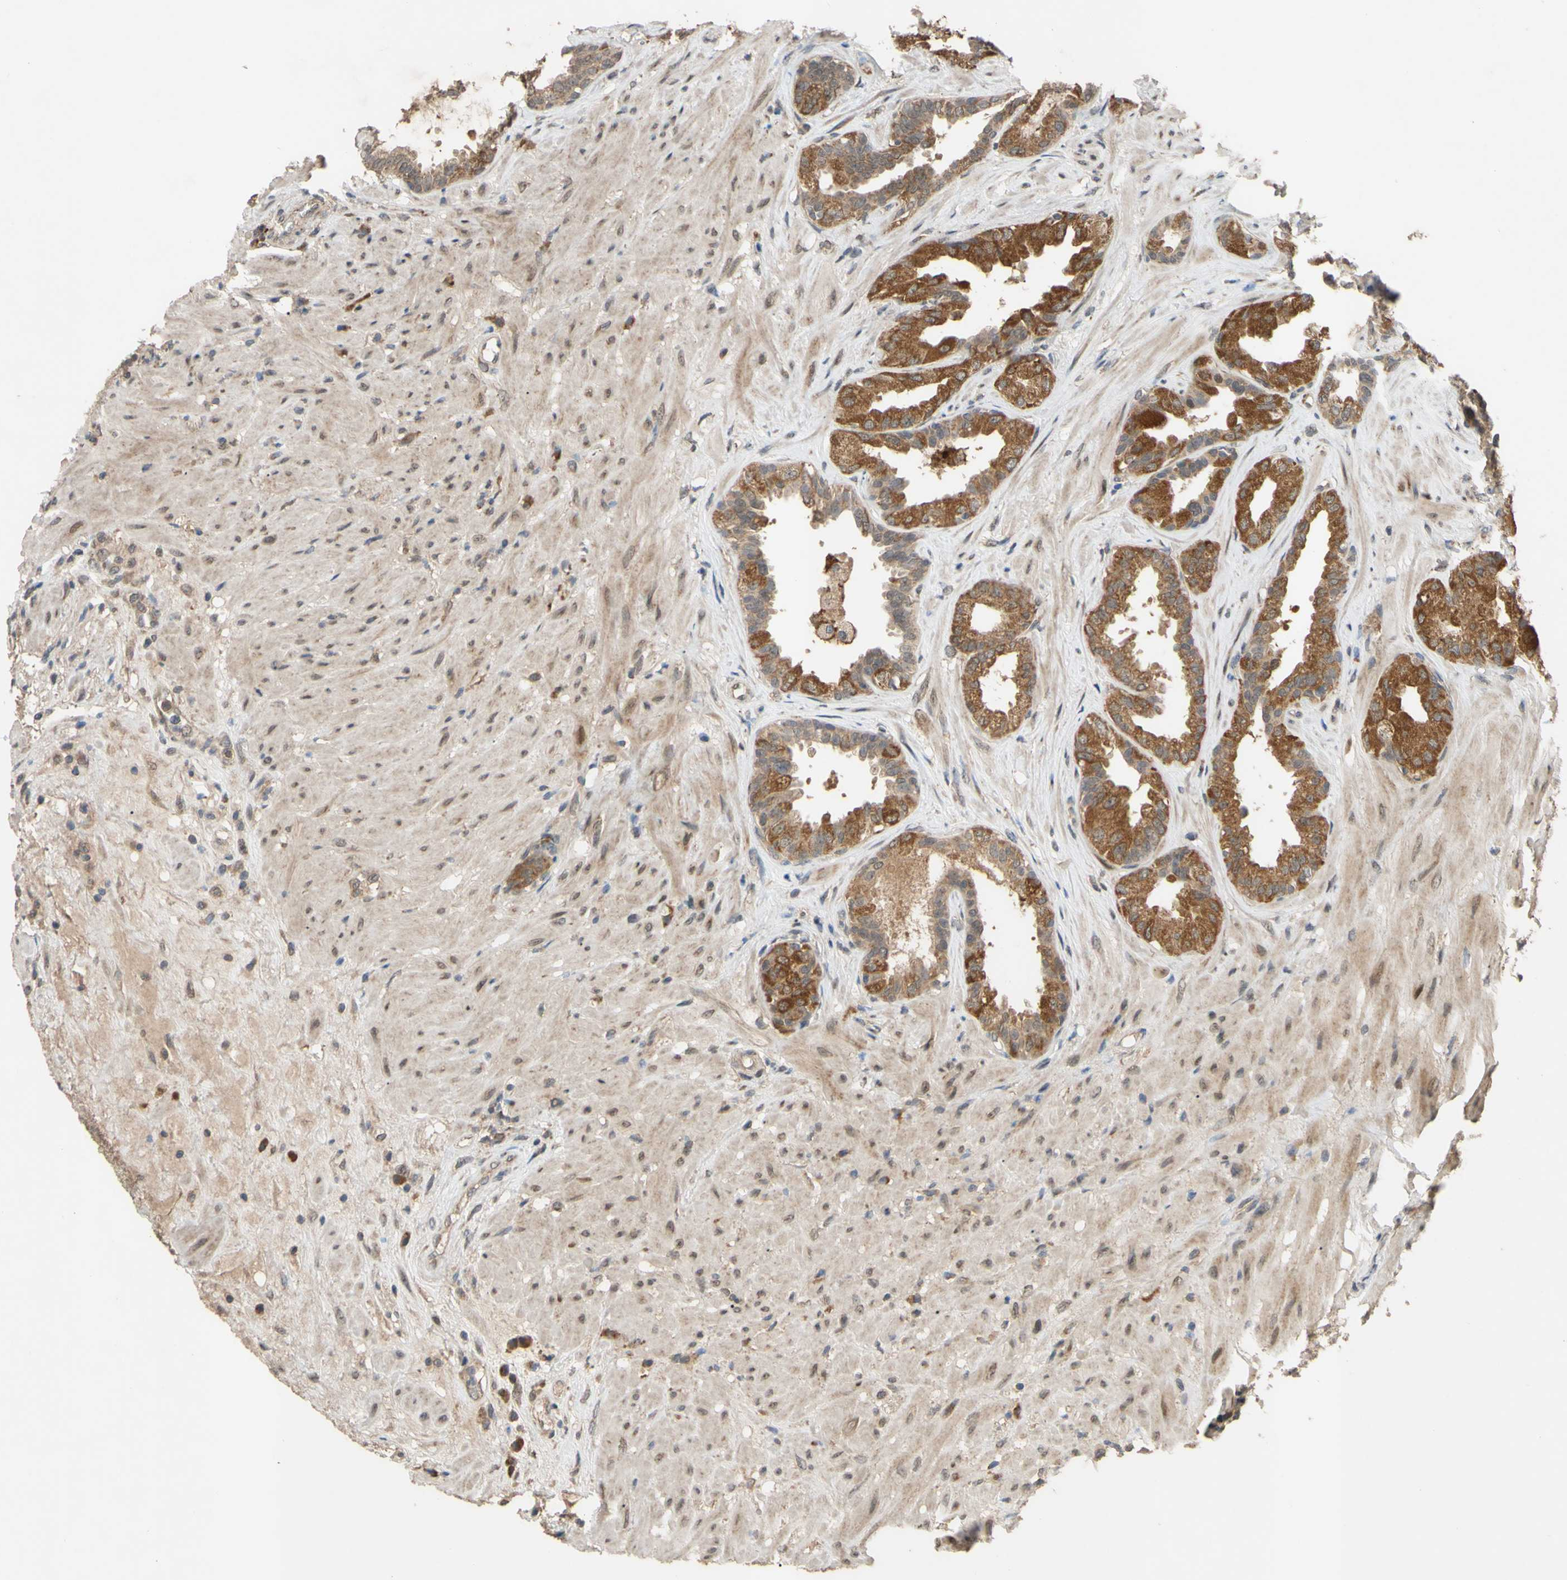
{"staining": {"intensity": "moderate", "quantity": ">75%", "location": "cytoplasmic/membranous"}, "tissue": "seminal vesicle", "cell_type": "Glandular cells", "image_type": "normal", "snomed": [{"axis": "morphology", "description": "Normal tissue, NOS"}, {"axis": "topography", "description": "Seminal veicle"}], "caption": "Brown immunohistochemical staining in normal seminal vesicle reveals moderate cytoplasmic/membranous staining in about >75% of glandular cells.", "gene": "CD164", "patient": {"sex": "male", "age": 61}}